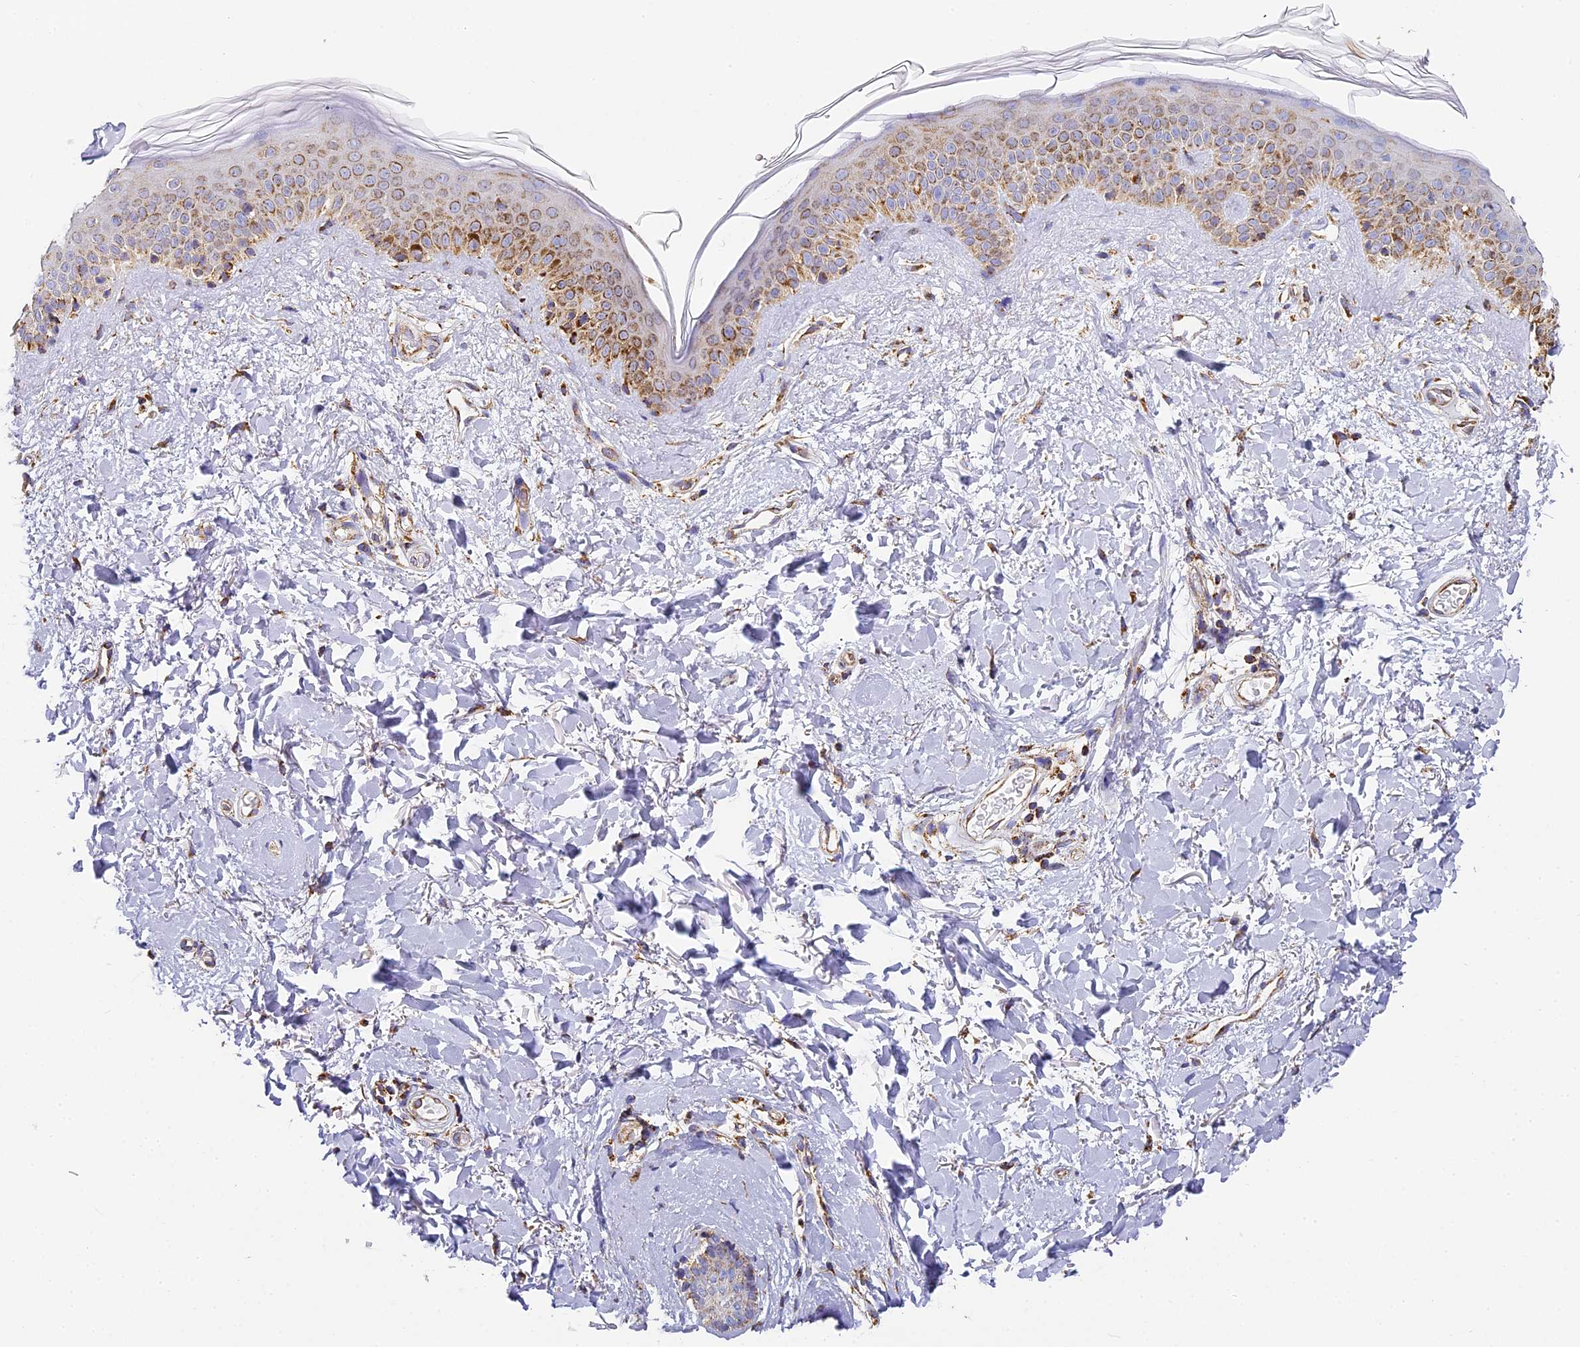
{"staining": {"intensity": "moderate", "quantity": ">75%", "location": "cytoplasmic/membranous"}, "tissue": "skin", "cell_type": "Fibroblasts", "image_type": "normal", "snomed": [{"axis": "morphology", "description": "Normal tissue, NOS"}, {"axis": "topography", "description": "Skin"}], "caption": "DAB (3,3'-diaminobenzidine) immunohistochemical staining of benign human skin displays moderate cytoplasmic/membranous protein staining in about >75% of fibroblasts. (Stains: DAB (3,3'-diaminobenzidine) in brown, nuclei in blue, Microscopy: brightfield microscopy at high magnification).", "gene": "STK17A", "patient": {"sex": "female", "age": 58}}